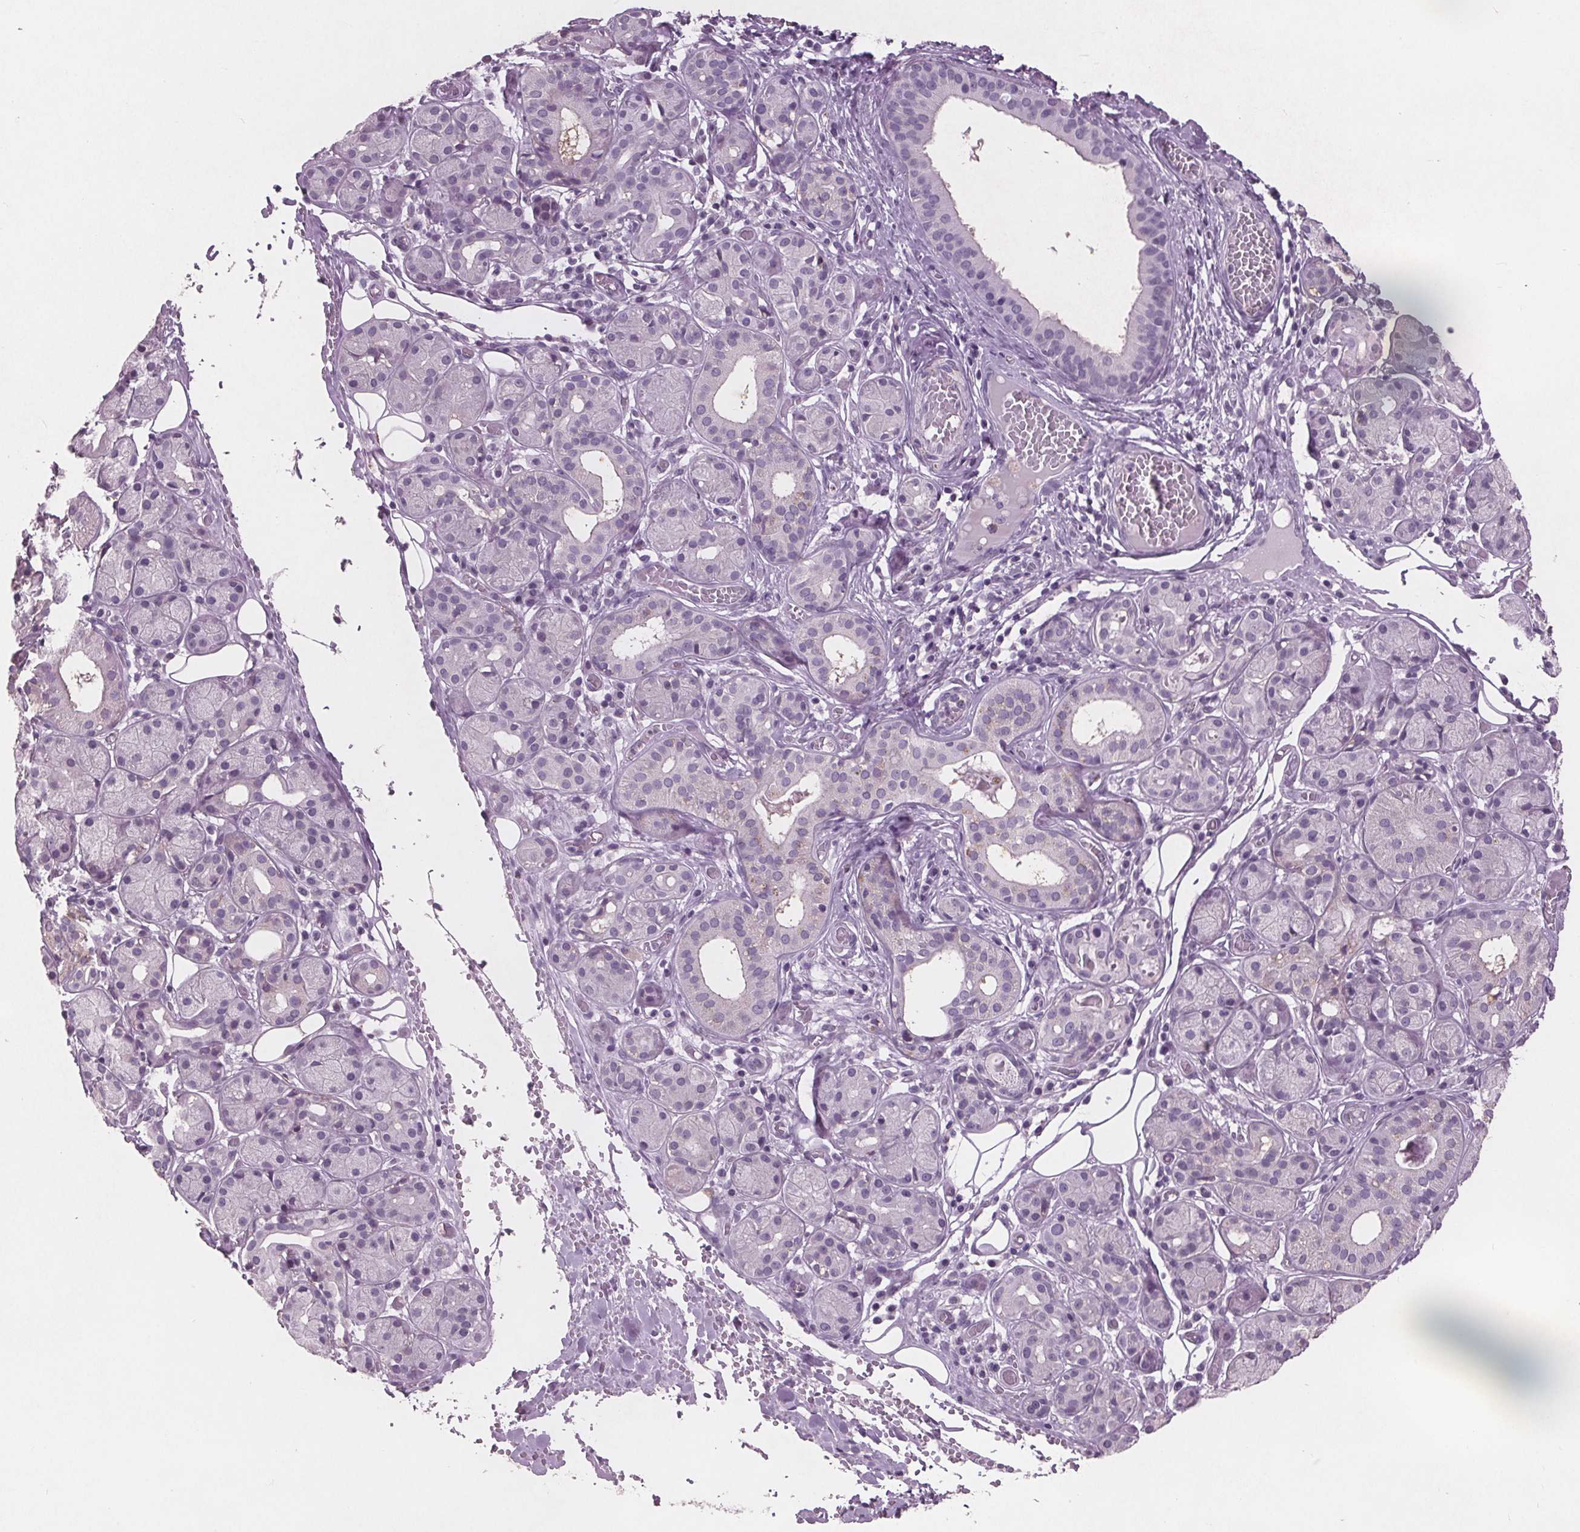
{"staining": {"intensity": "negative", "quantity": "none", "location": "none"}, "tissue": "salivary gland", "cell_type": "Glandular cells", "image_type": "normal", "snomed": [{"axis": "morphology", "description": "Normal tissue, NOS"}, {"axis": "topography", "description": "Salivary gland"}, {"axis": "topography", "description": "Peripheral nerve tissue"}], "caption": "Image shows no protein staining in glandular cells of normal salivary gland.", "gene": "PTPN14", "patient": {"sex": "male", "age": 71}}